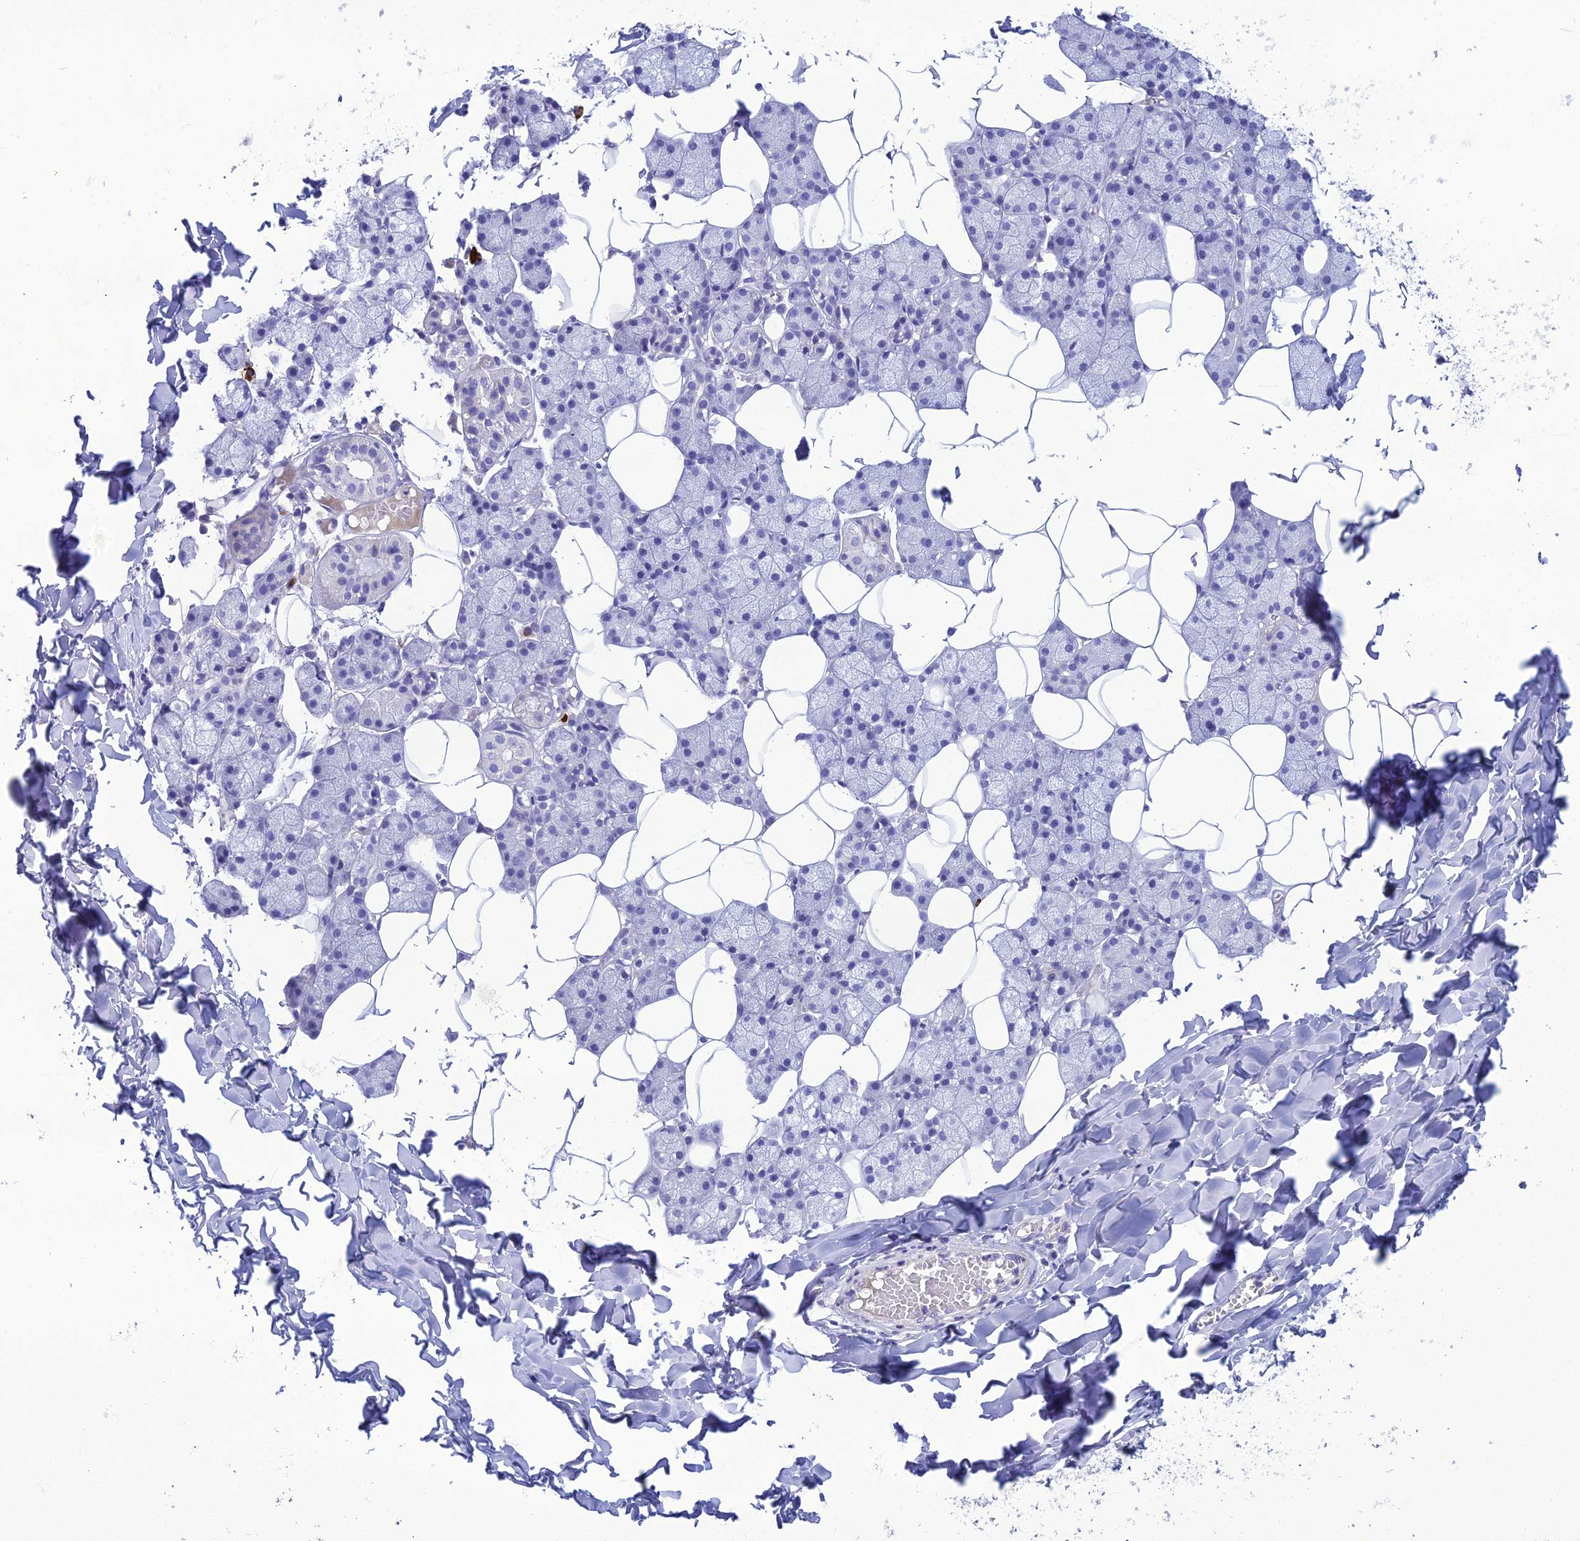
{"staining": {"intensity": "negative", "quantity": "none", "location": "none"}, "tissue": "salivary gland", "cell_type": "Glandular cells", "image_type": "normal", "snomed": [{"axis": "morphology", "description": "Normal tissue, NOS"}, {"axis": "topography", "description": "Salivary gland"}], "caption": "Immunohistochemical staining of unremarkable human salivary gland displays no significant expression in glandular cells.", "gene": "OR56B1", "patient": {"sex": "female", "age": 33}}